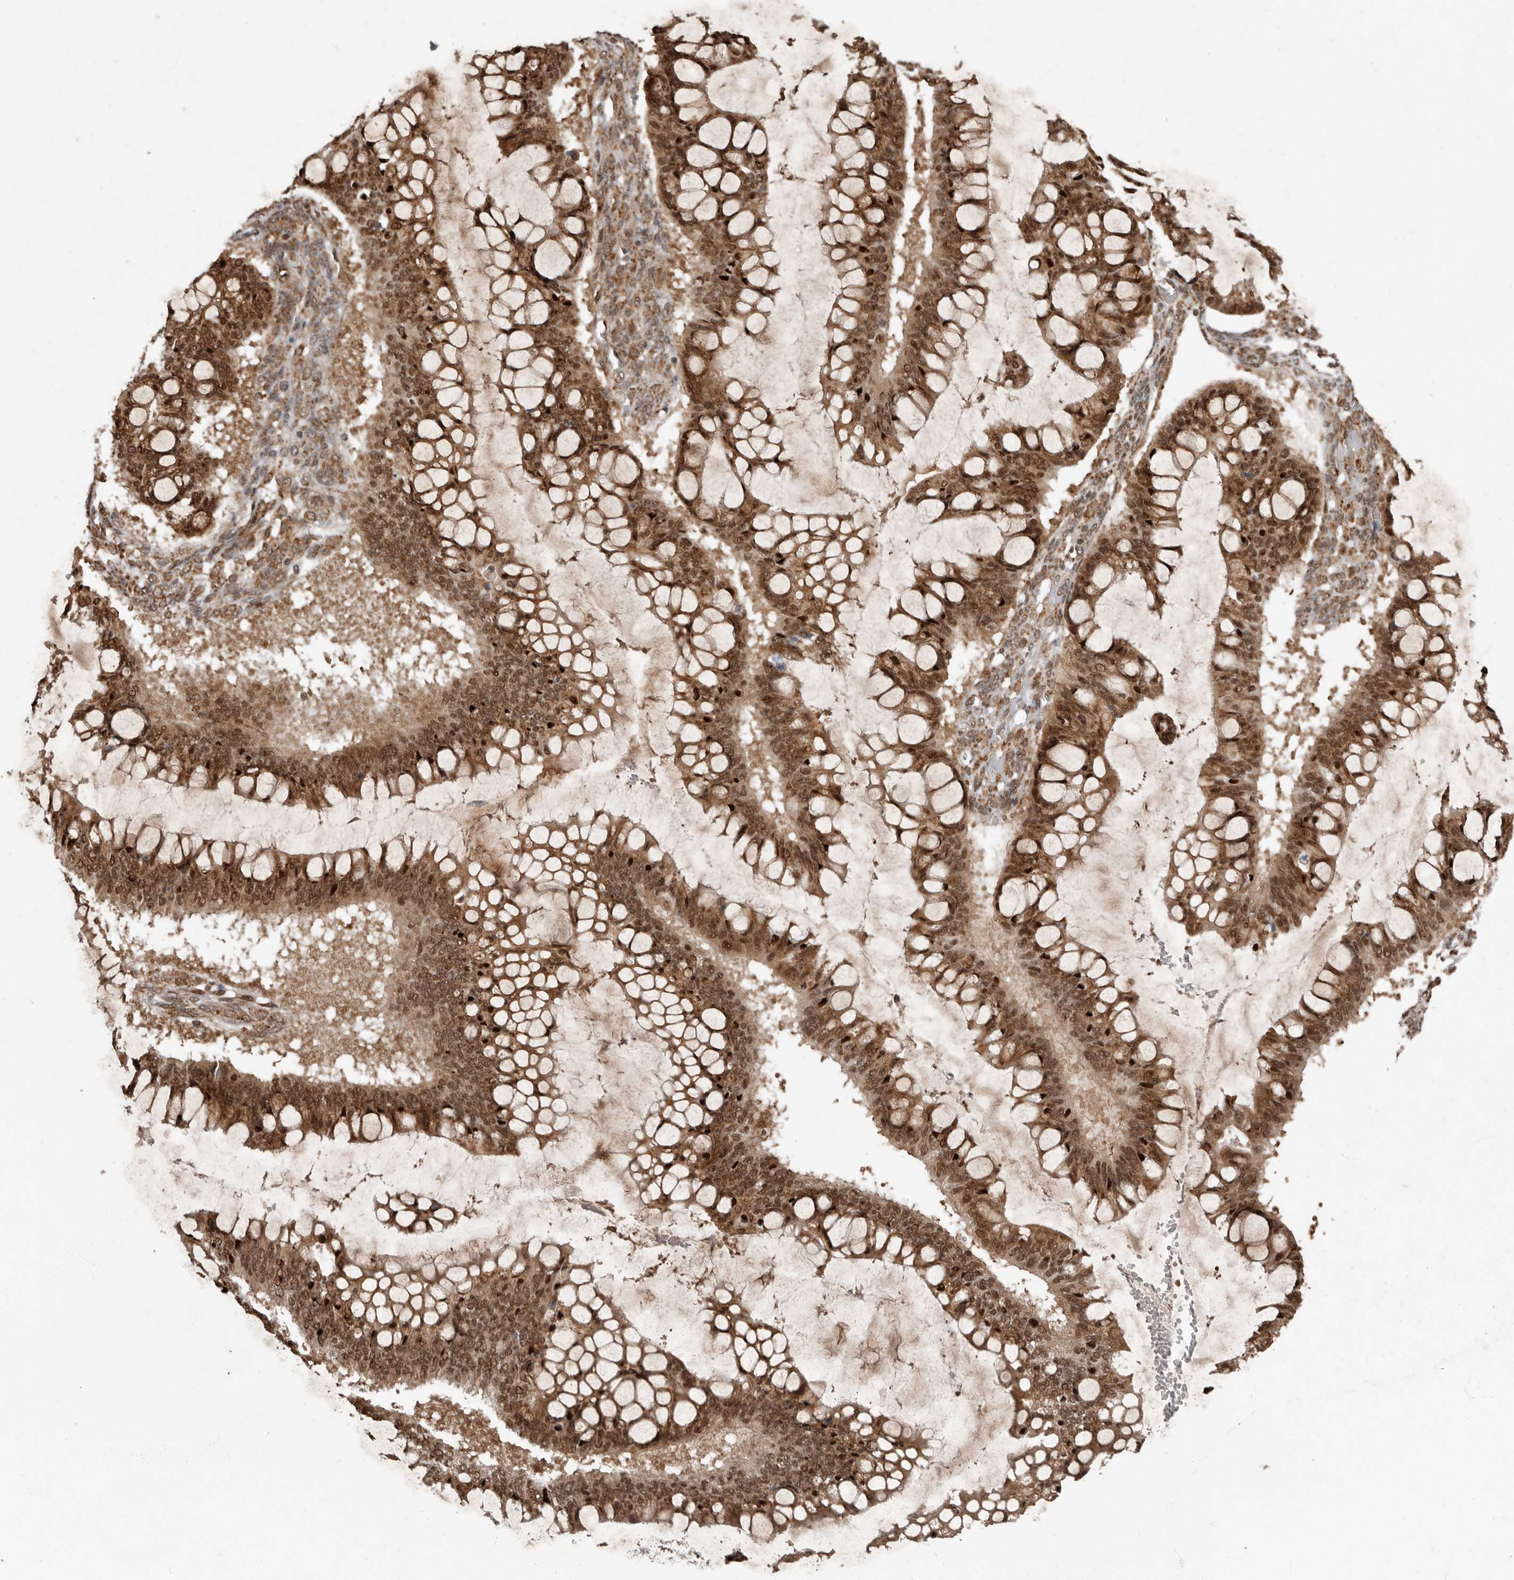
{"staining": {"intensity": "moderate", "quantity": ">75%", "location": "cytoplasmic/membranous,nuclear"}, "tissue": "ovarian cancer", "cell_type": "Tumor cells", "image_type": "cancer", "snomed": [{"axis": "morphology", "description": "Cystadenocarcinoma, mucinous, NOS"}, {"axis": "topography", "description": "Ovary"}], "caption": "A photomicrograph of mucinous cystadenocarcinoma (ovarian) stained for a protein demonstrates moderate cytoplasmic/membranous and nuclear brown staining in tumor cells.", "gene": "LRGUK", "patient": {"sex": "female", "age": 73}}